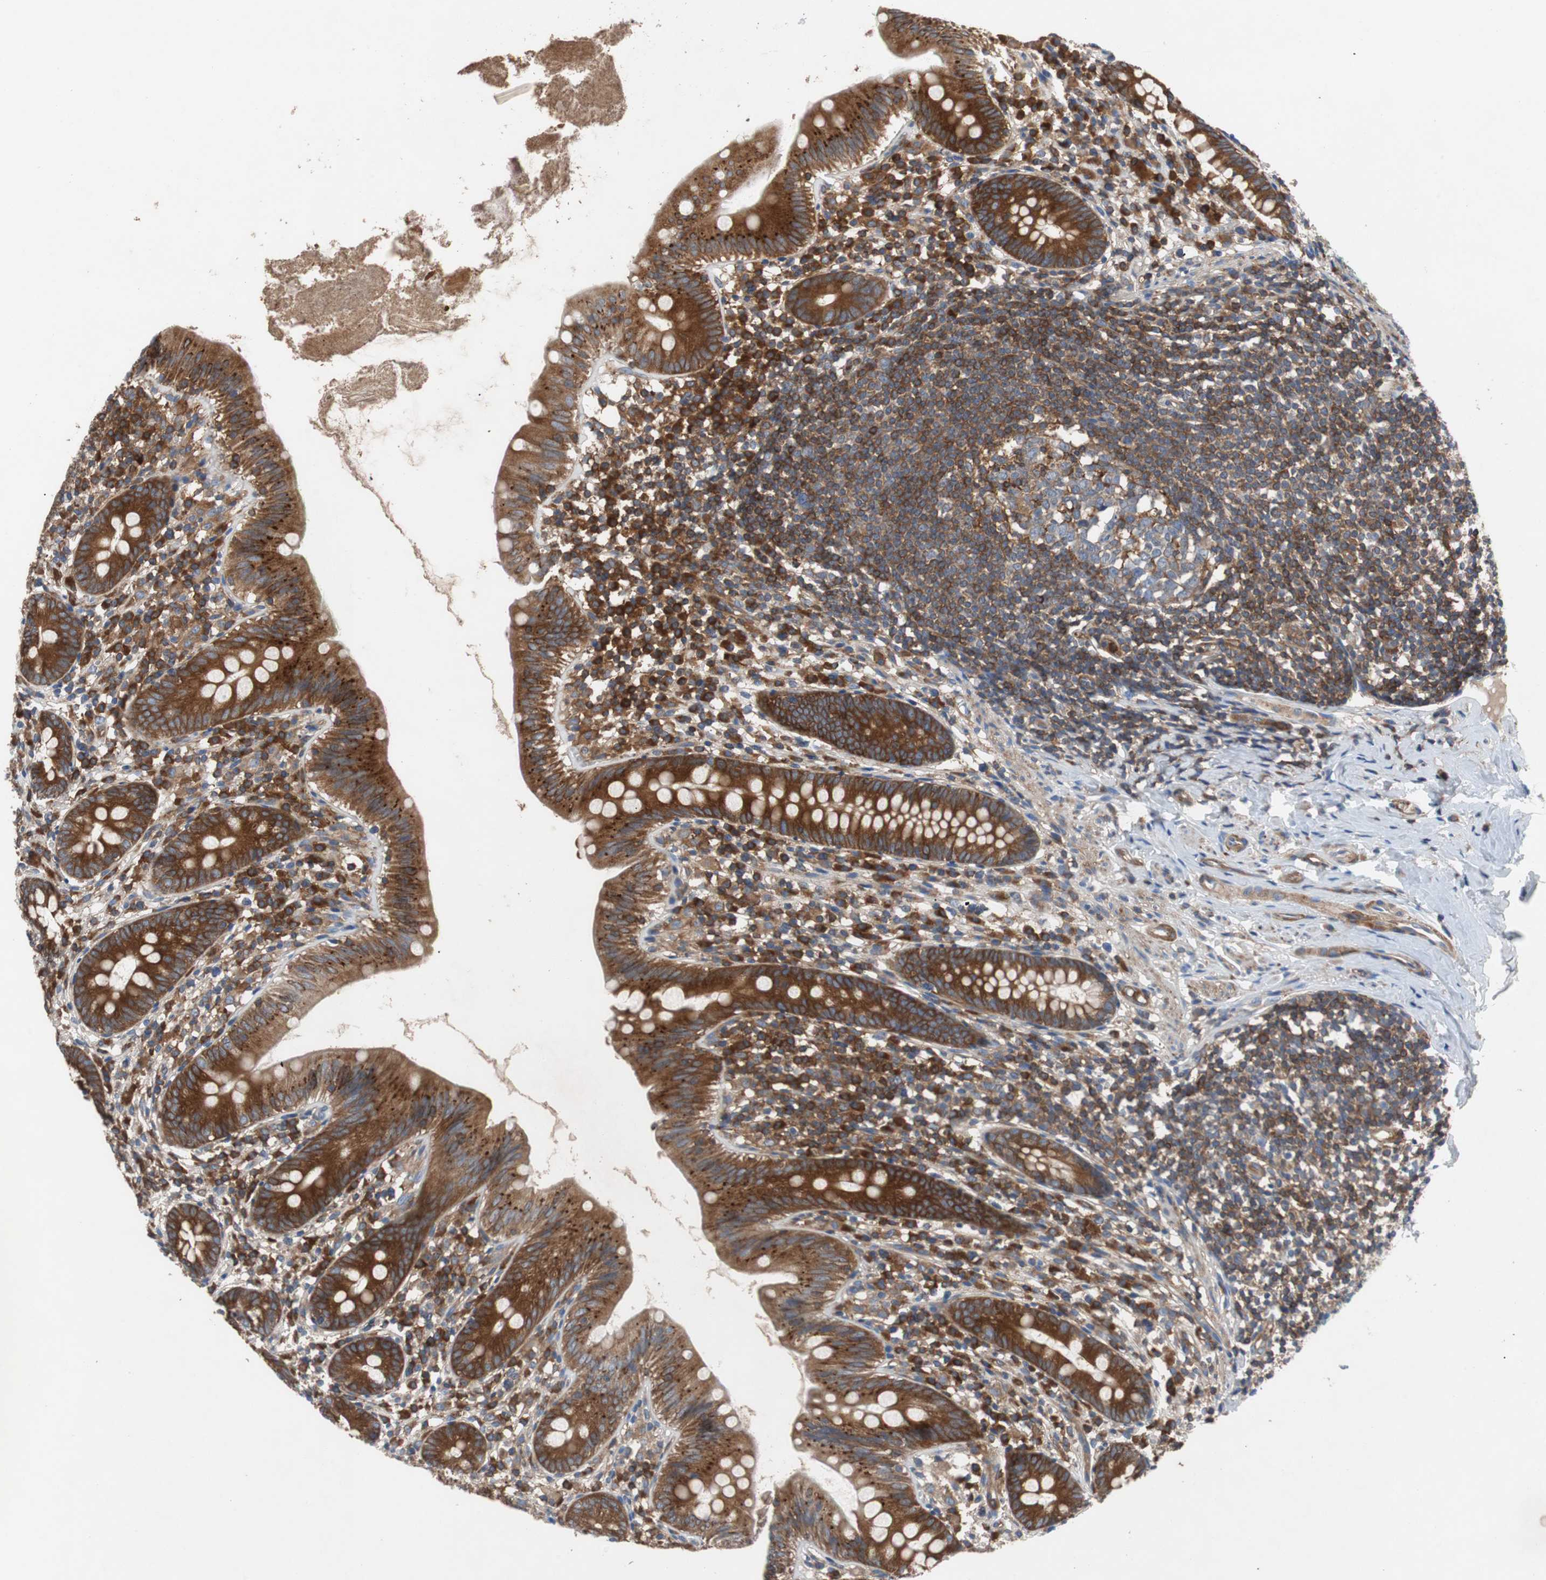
{"staining": {"intensity": "strong", "quantity": ">75%", "location": "cytoplasmic/membranous"}, "tissue": "appendix", "cell_type": "Glandular cells", "image_type": "normal", "snomed": [{"axis": "morphology", "description": "Normal tissue, NOS"}, {"axis": "topography", "description": "Appendix"}], "caption": "Immunohistochemical staining of normal human appendix exhibits >75% levels of strong cytoplasmic/membranous protein staining in about >75% of glandular cells. (DAB (3,3'-diaminobenzidine) IHC, brown staining for protein, blue staining for nuclei).", "gene": "GYS1", "patient": {"sex": "male", "age": 52}}